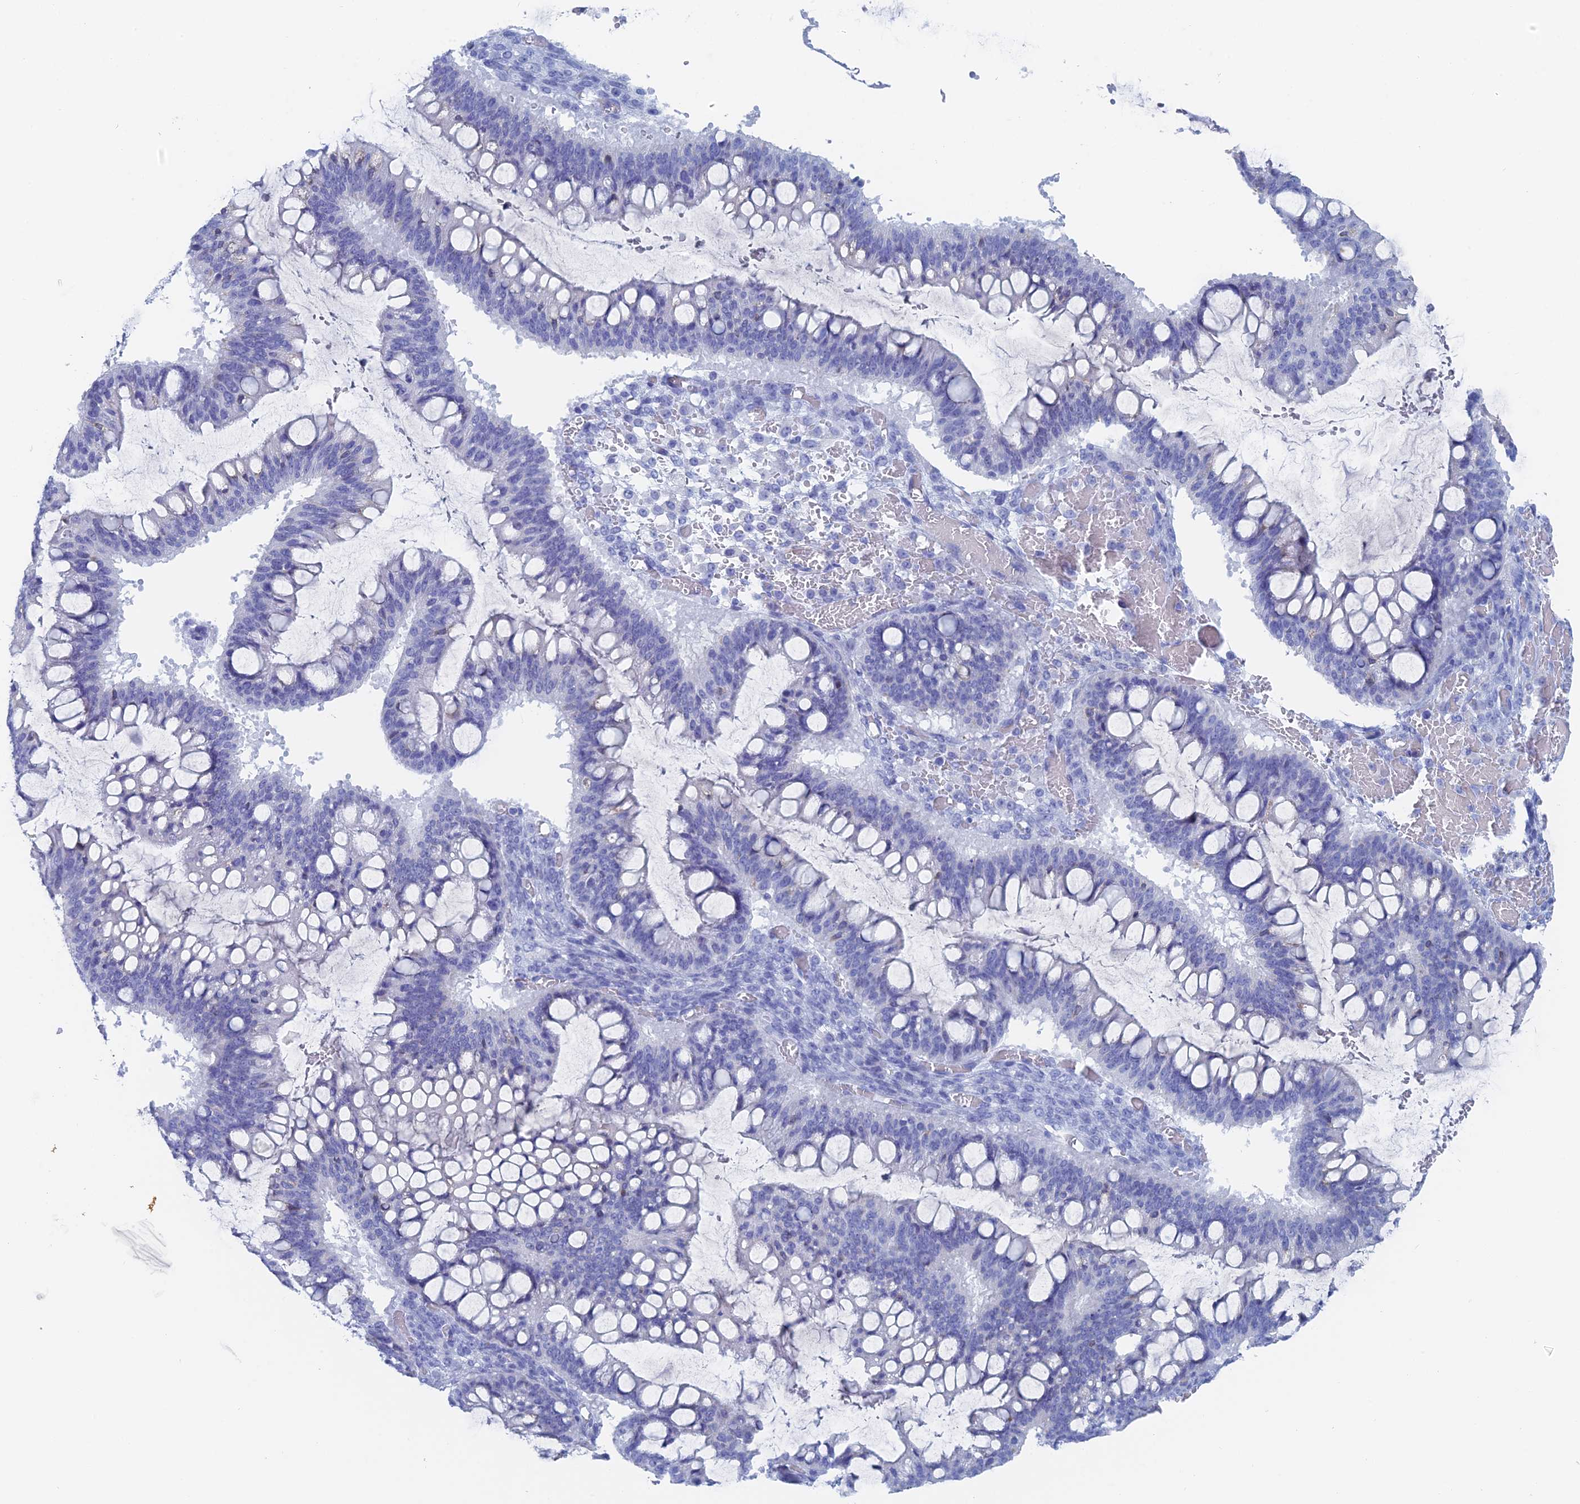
{"staining": {"intensity": "negative", "quantity": "none", "location": "none"}, "tissue": "ovarian cancer", "cell_type": "Tumor cells", "image_type": "cancer", "snomed": [{"axis": "morphology", "description": "Cystadenocarcinoma, mucinous, NOS"}, {"axis": "topography", "description": "Ovary"}], "caption": "This is an immunohistochemistry (IHC) histopathology image of human mucinous cystadenocarcinoma (ovarian). There is no staining in tumor cells.", "gene": "KCNK18", "patient": {"sex": "female", "age": 73}}